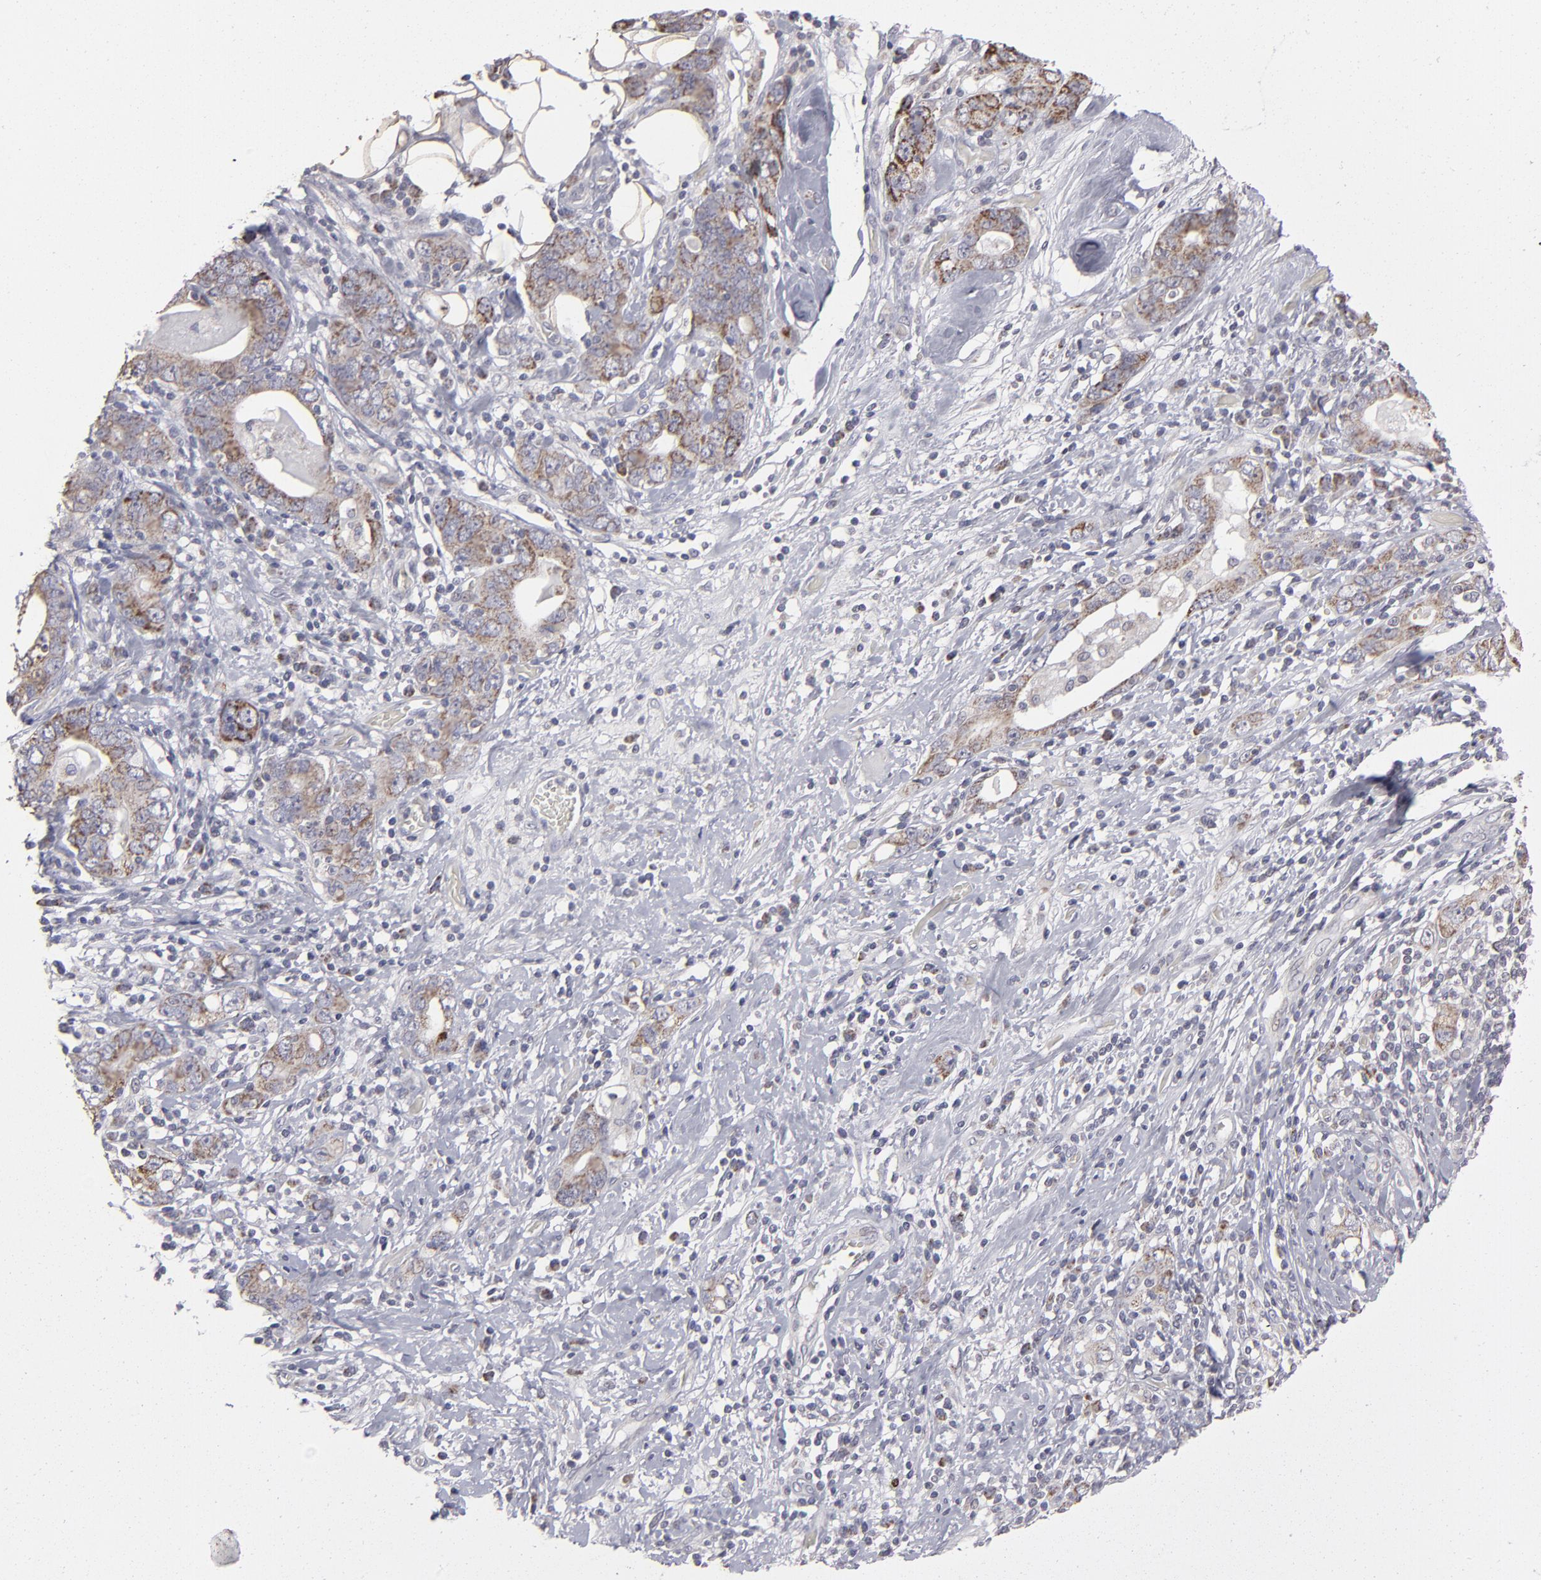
{"staining": {"intensity": "moderate", "quantity": "25%-75%", "location": "cytoplasmic/membranous"}, "tissue": "stomach cancer", "cell_type": "Tumor cells", "image_type": "cancer", "snomed": [{"axis": "morphology", "description": "Adenocarcinoma, NOS"}, {"axis": "topography", "description": "Stomach, lower"}], "caption": "Tumor cells exhibit medium levels of moderate cytoplasmic/membranous expression in about 25%-75% of cells in stomach cancer.", "gene": "MYOM2", "patient": {"sex": "female", "age": 93}}